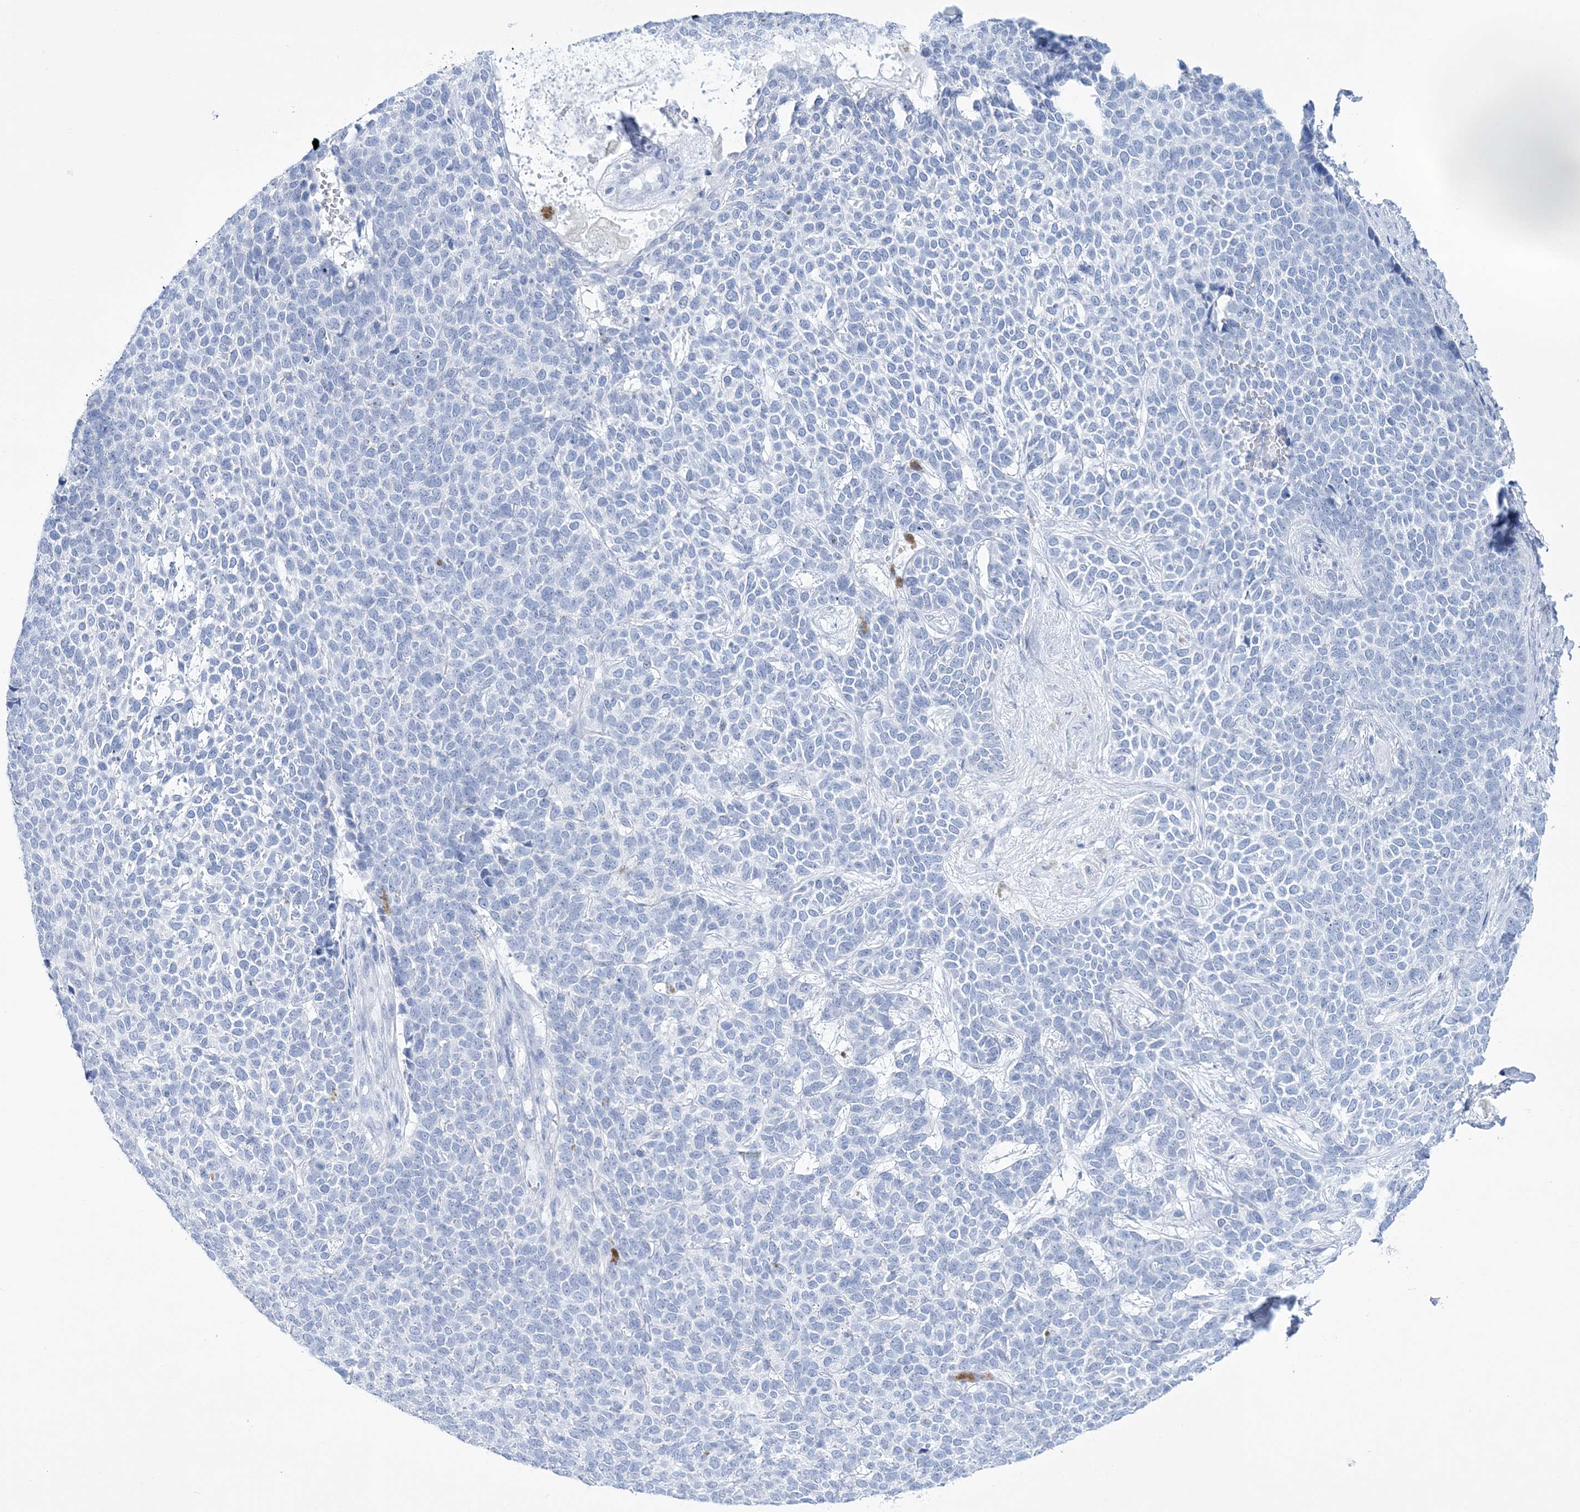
{"staining": {"intensity": "negative", "quantity": "none", "location": "none"}, "tissue": "skin cancer", "cell_type": "Tumor cells", "image_type": "cancer", "snomed": [{"axis": "morphology", "description": "Basal cell carcinoma"}, {"axis": "topography", "description": "Skin"}], "caption": "Human skin cancer stained for a protein using immunohistochemistry displays no positivity in tumor cells.", "gene": "RBP2", "patient": {"sex": "female", "age": 84}}